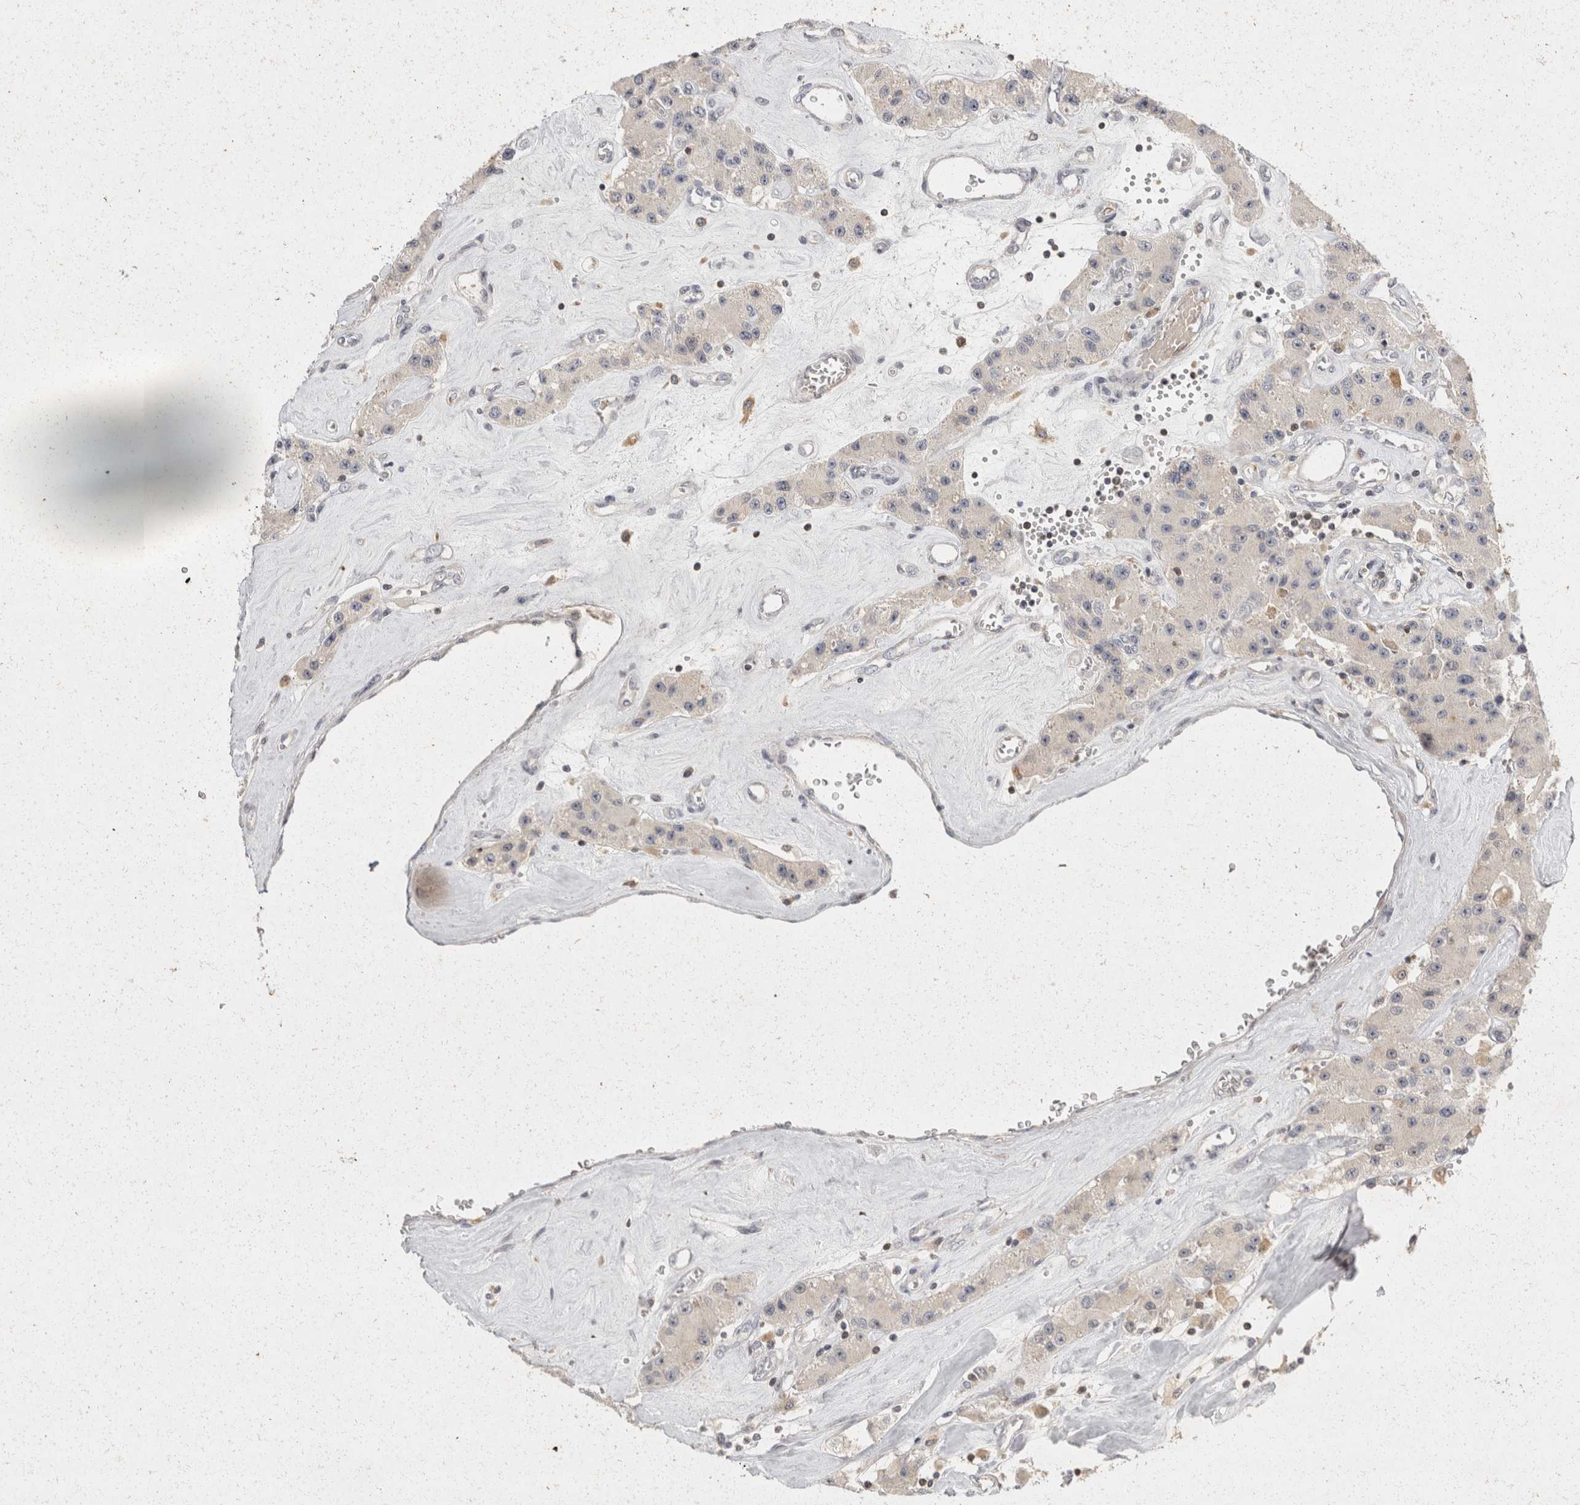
{"staining": {"intensity": "negative", "quantity": "none", "location": "none"}, "tissue": "carcinoid", "cell_type": "Tumor cells", "image_type": "cancer", "snomed": [{"axis": "morphology", "description": "Carcinoid, malignant, NOS"}, {"axis": "topography", "description": "Pancreas"}], "caption": "Immunohistochemical staining of carcinoid demonstrates no significant staining in tumor cells.", "gene": "ACAT2", "patient": {"sex": "male", "age": 41}}